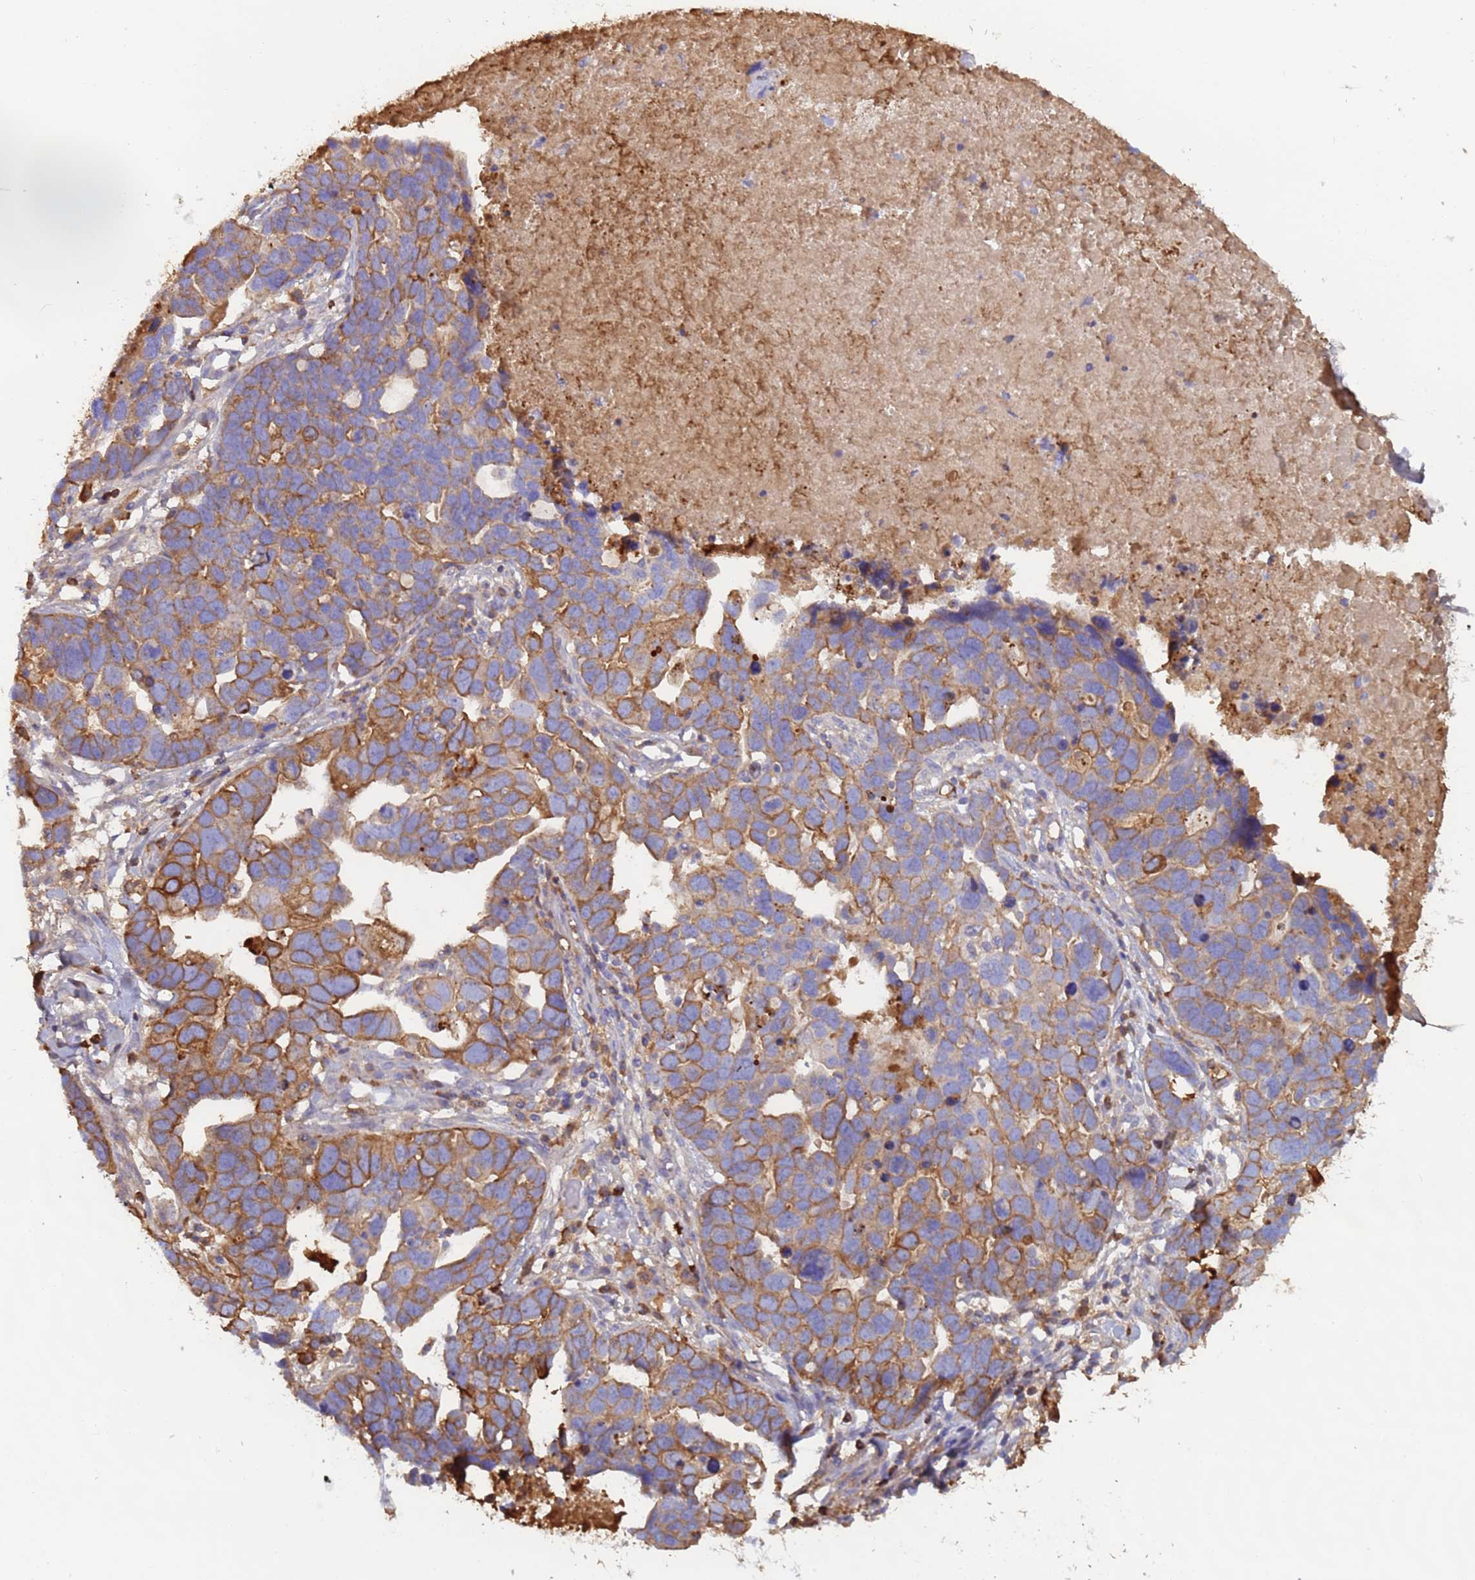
{"staining": {"intensity": "moderate", "quantity": ">75%", "location": "cytoplasmic/membranous"}, "tissue": "ovarian cancer", "cell_type": "Tumor cells", "image_type": "cancer", "snomed": [{"axis": "morphology", "description": "Cystadenocarcinoma, serous, NOS"}, {"axis": "topography", "description": "Ovary"}], "caption": "Ovarian serous cystadenocarcinoma stained with a brown dye exhibits moderate cytoplasmic/membranous positive positivity in approximately >75% of tumor cells.", "gene": "CYSLTR2", "patient": {"sex": "female", "age": 54}}